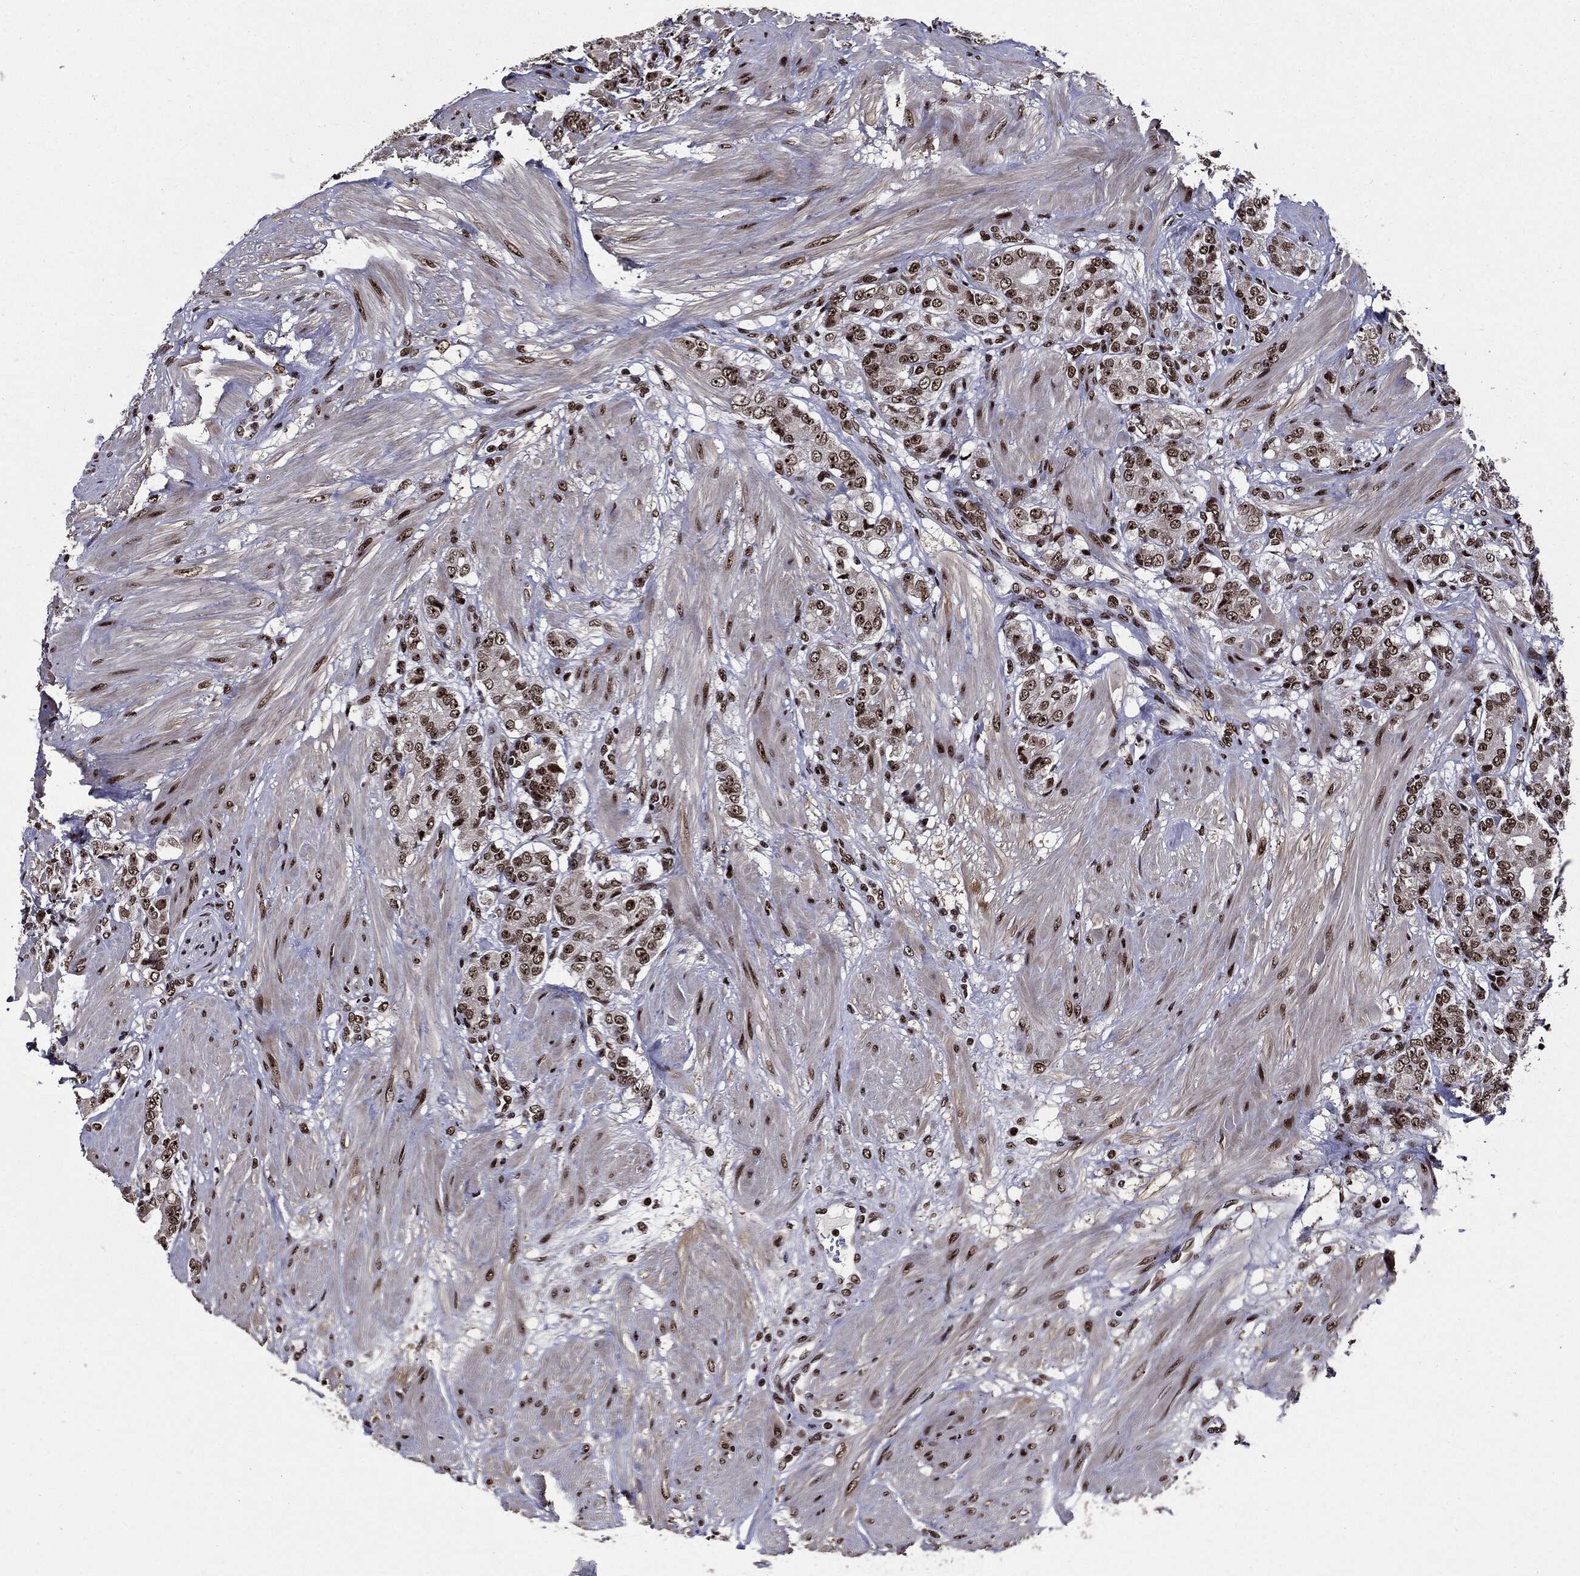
{"staining": {"intensity": "moderate", "quantity": ">75%", "location": "nuclear"}, "tissue": "prostate cancer", "cell_type": "Tumor cells", "image_type": "cancer", "snomed": [{"axis": "morphology", "description": "Adenocarcinoma, NOS"}, {"axis": "topography", "description": "Prostate and seminal vesicle, NOS"}, {"axis": "topography", "description": "Prostate"}], "caption": "Immunohistochemical staining of adenocarcinoma (prostate) displays moderate nuclear protein positivity in about >75% of tumor cells.", "gene": "ZFP91", "patient": {"sex": "male", "age": 67}}